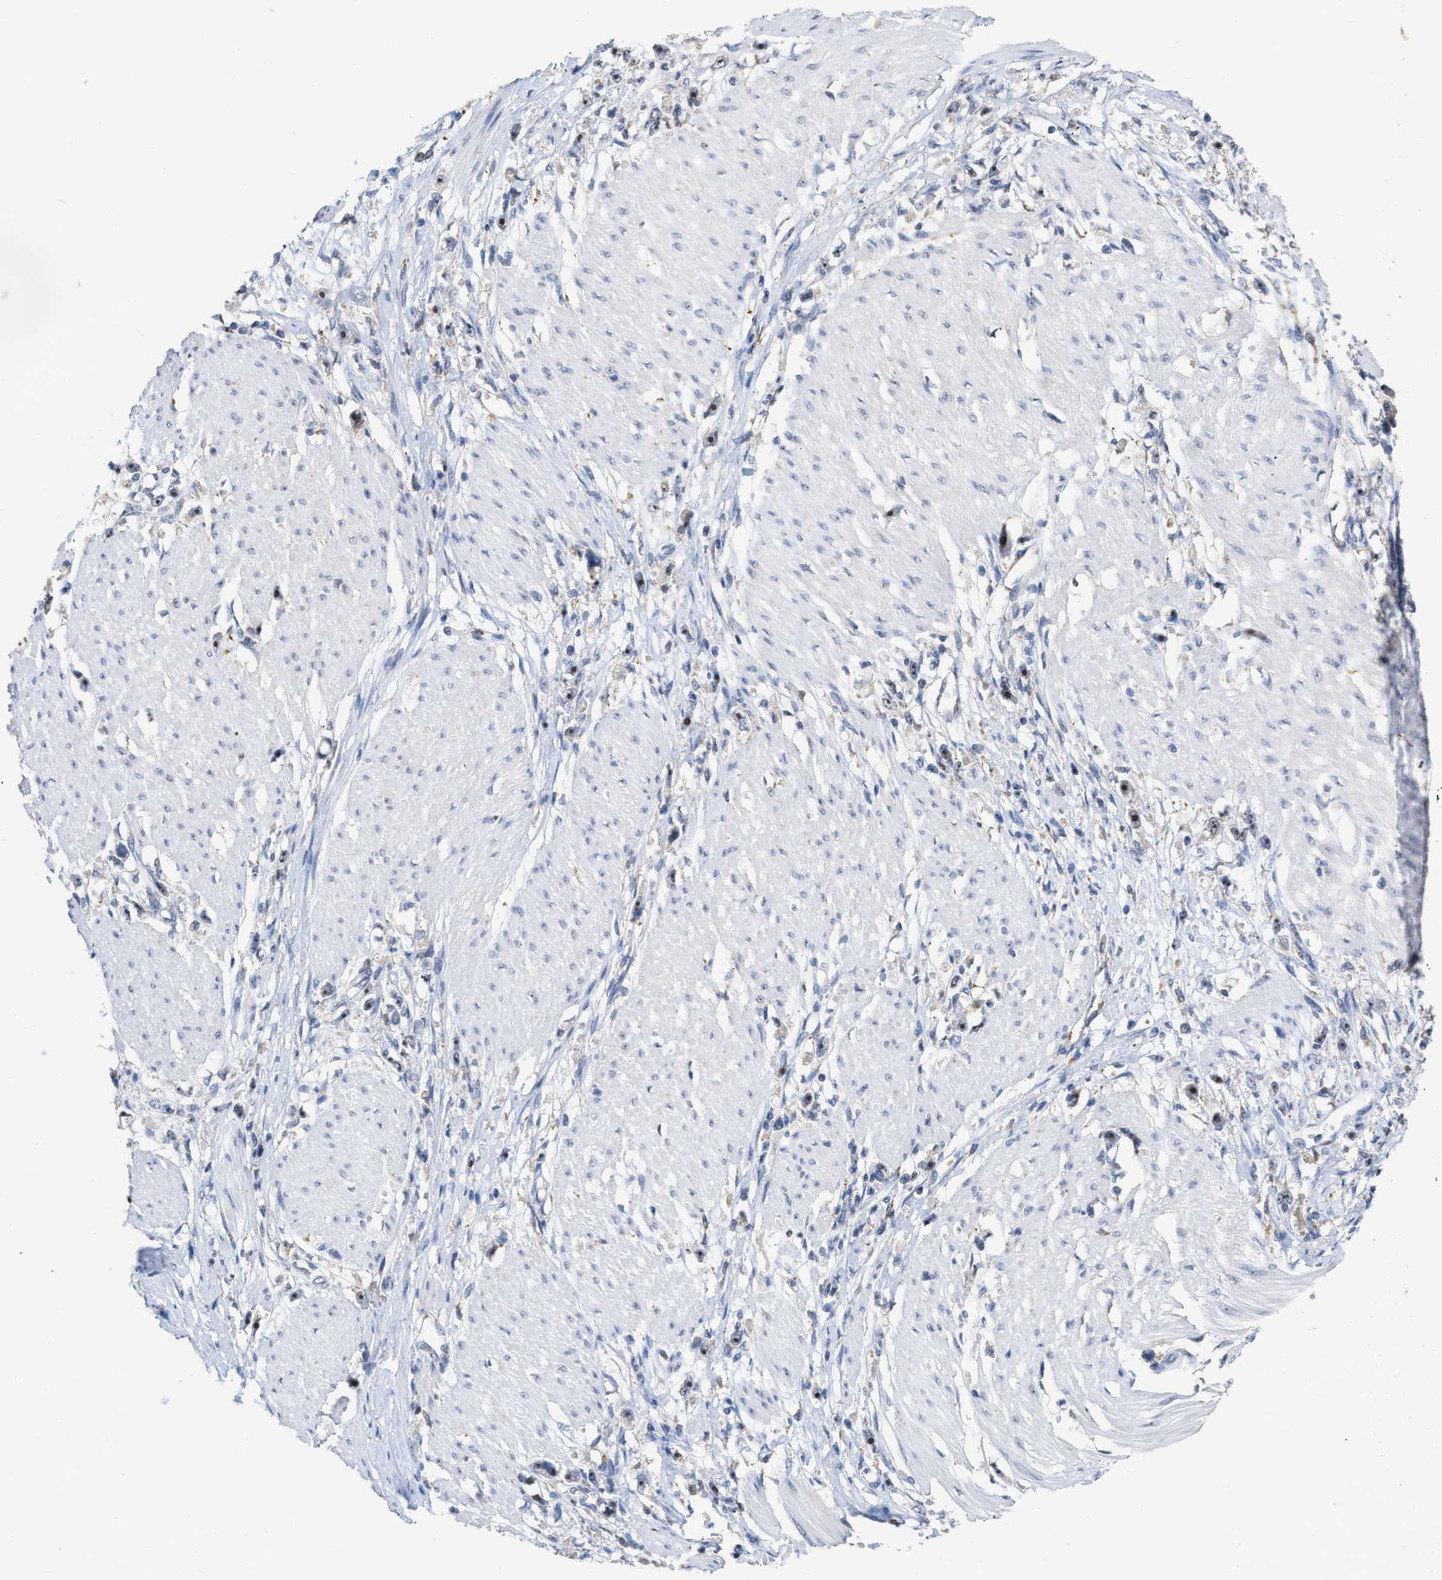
{"staining": {"intensity": "strong", "quantity": ">75%", "location": "nuclear"}, "tissue": "stomach cancer", "cell_type": "Tumor cells", "image_type": "cancer", "snomed": [{"axis": "morphology", "description": "Adenocarcinoma, NOS"}, {"axis": "topography", "description": "Stomach"}], "caption": "Immunohistochemistry (IHC) (DAB) staining of stomach cancer shows strong nuclear protein expression in about >75% of tumor cells. The staining was performed using DAB, with brown indicating positive protein expression. Nuclei are stained blue with hematoxylin.", "gene": "ELAC2", "patient": {"sex": "female", "age": 59}}